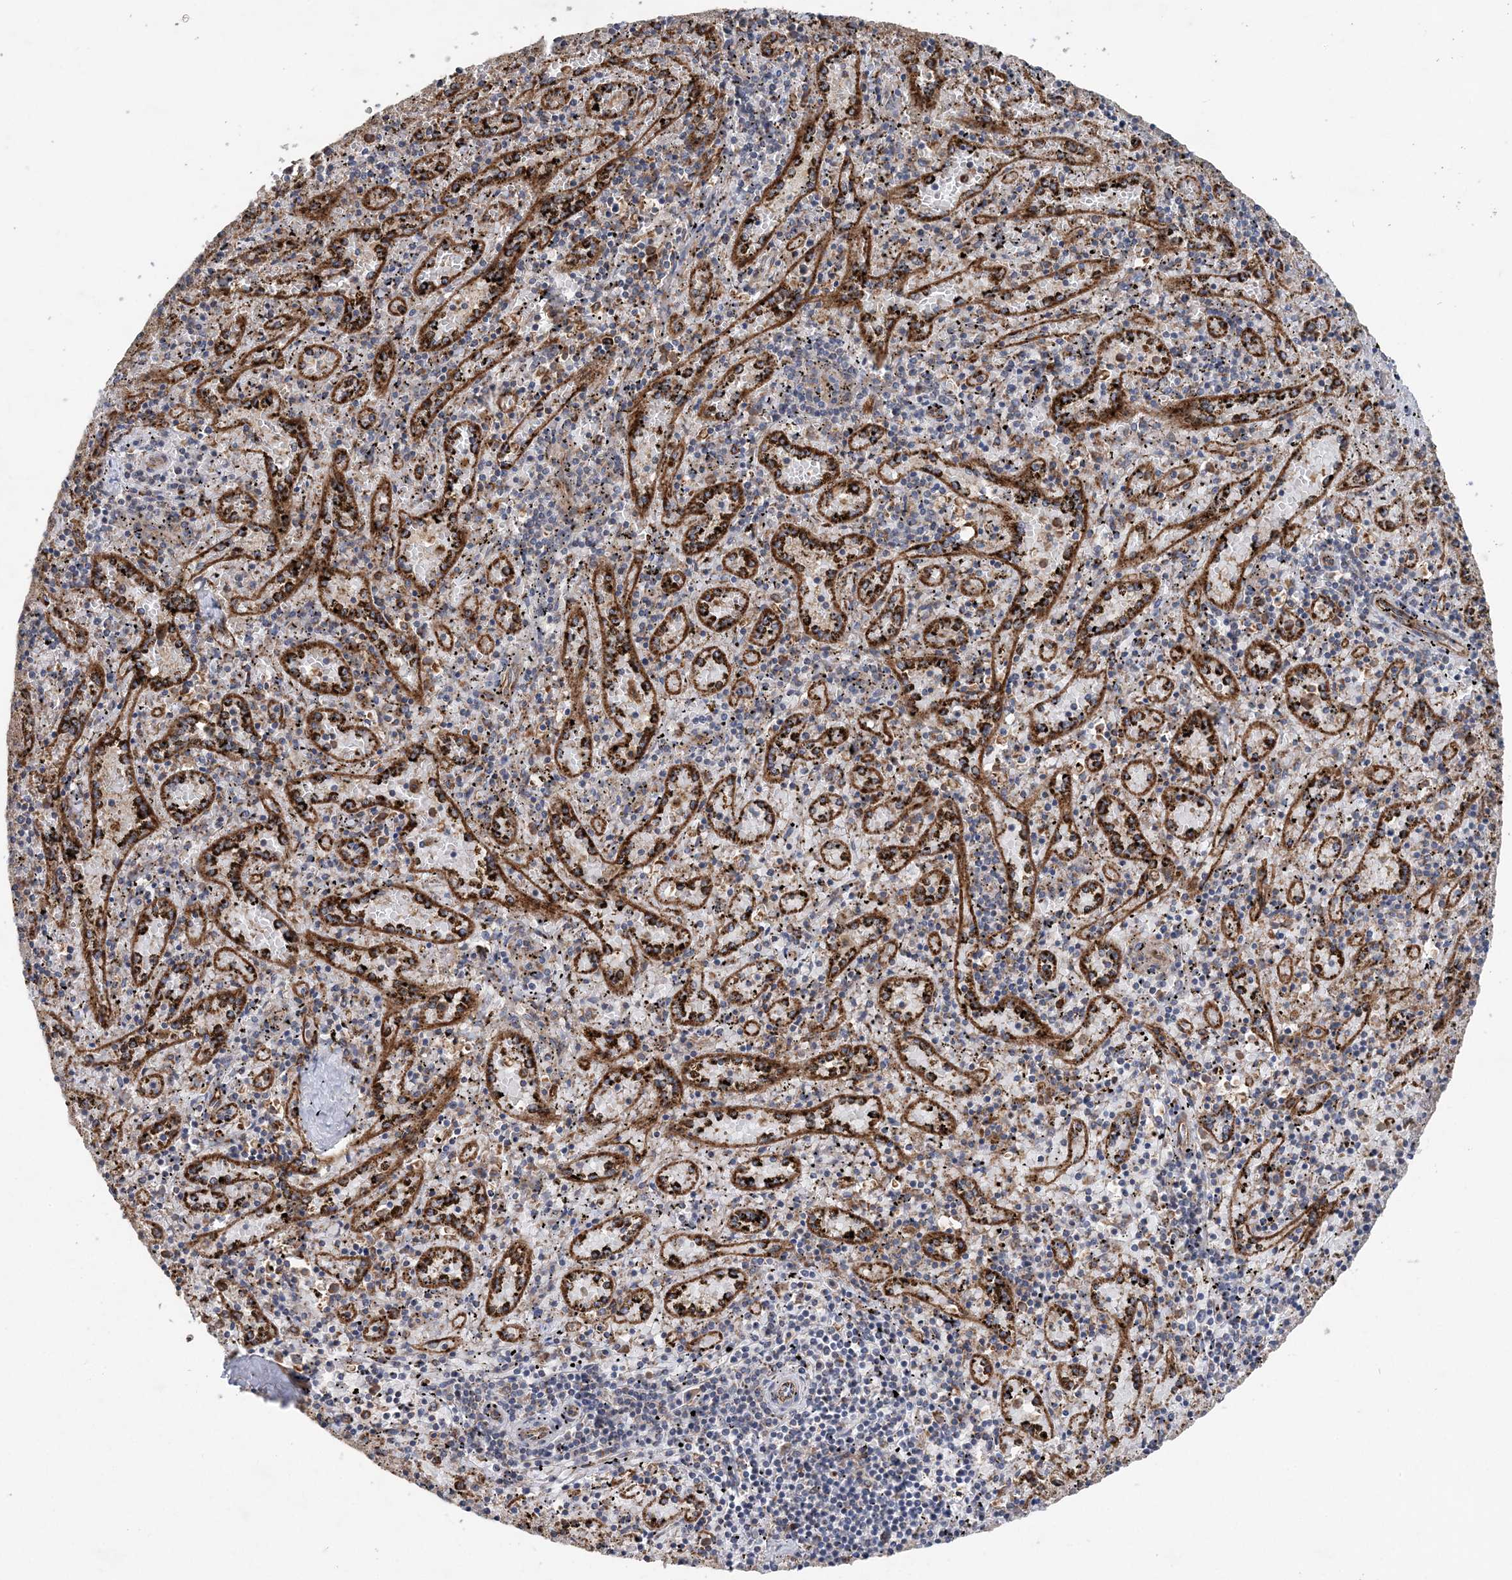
{"staining": {"intensity": "moderate", "quantity": "25%-75%", "location": "cytoplasmic/membranous"}, "tissue": "spleen", "cell_type": "Cells in red pulp", "image_type": "normal", "snomed": [{"axis": "morphology", "description": "Normal tissue, NOS"}, {"axis": "topography", "description": "Spleen"}], "caption": "Human spleen stained for a protein (brown) displays moderate cytoplasmic/membranous positive expression in about 25%-75% of cells in red pulp.", "gene": "PTTG1IP", "patient": {"sex": "male", "age": 11}}